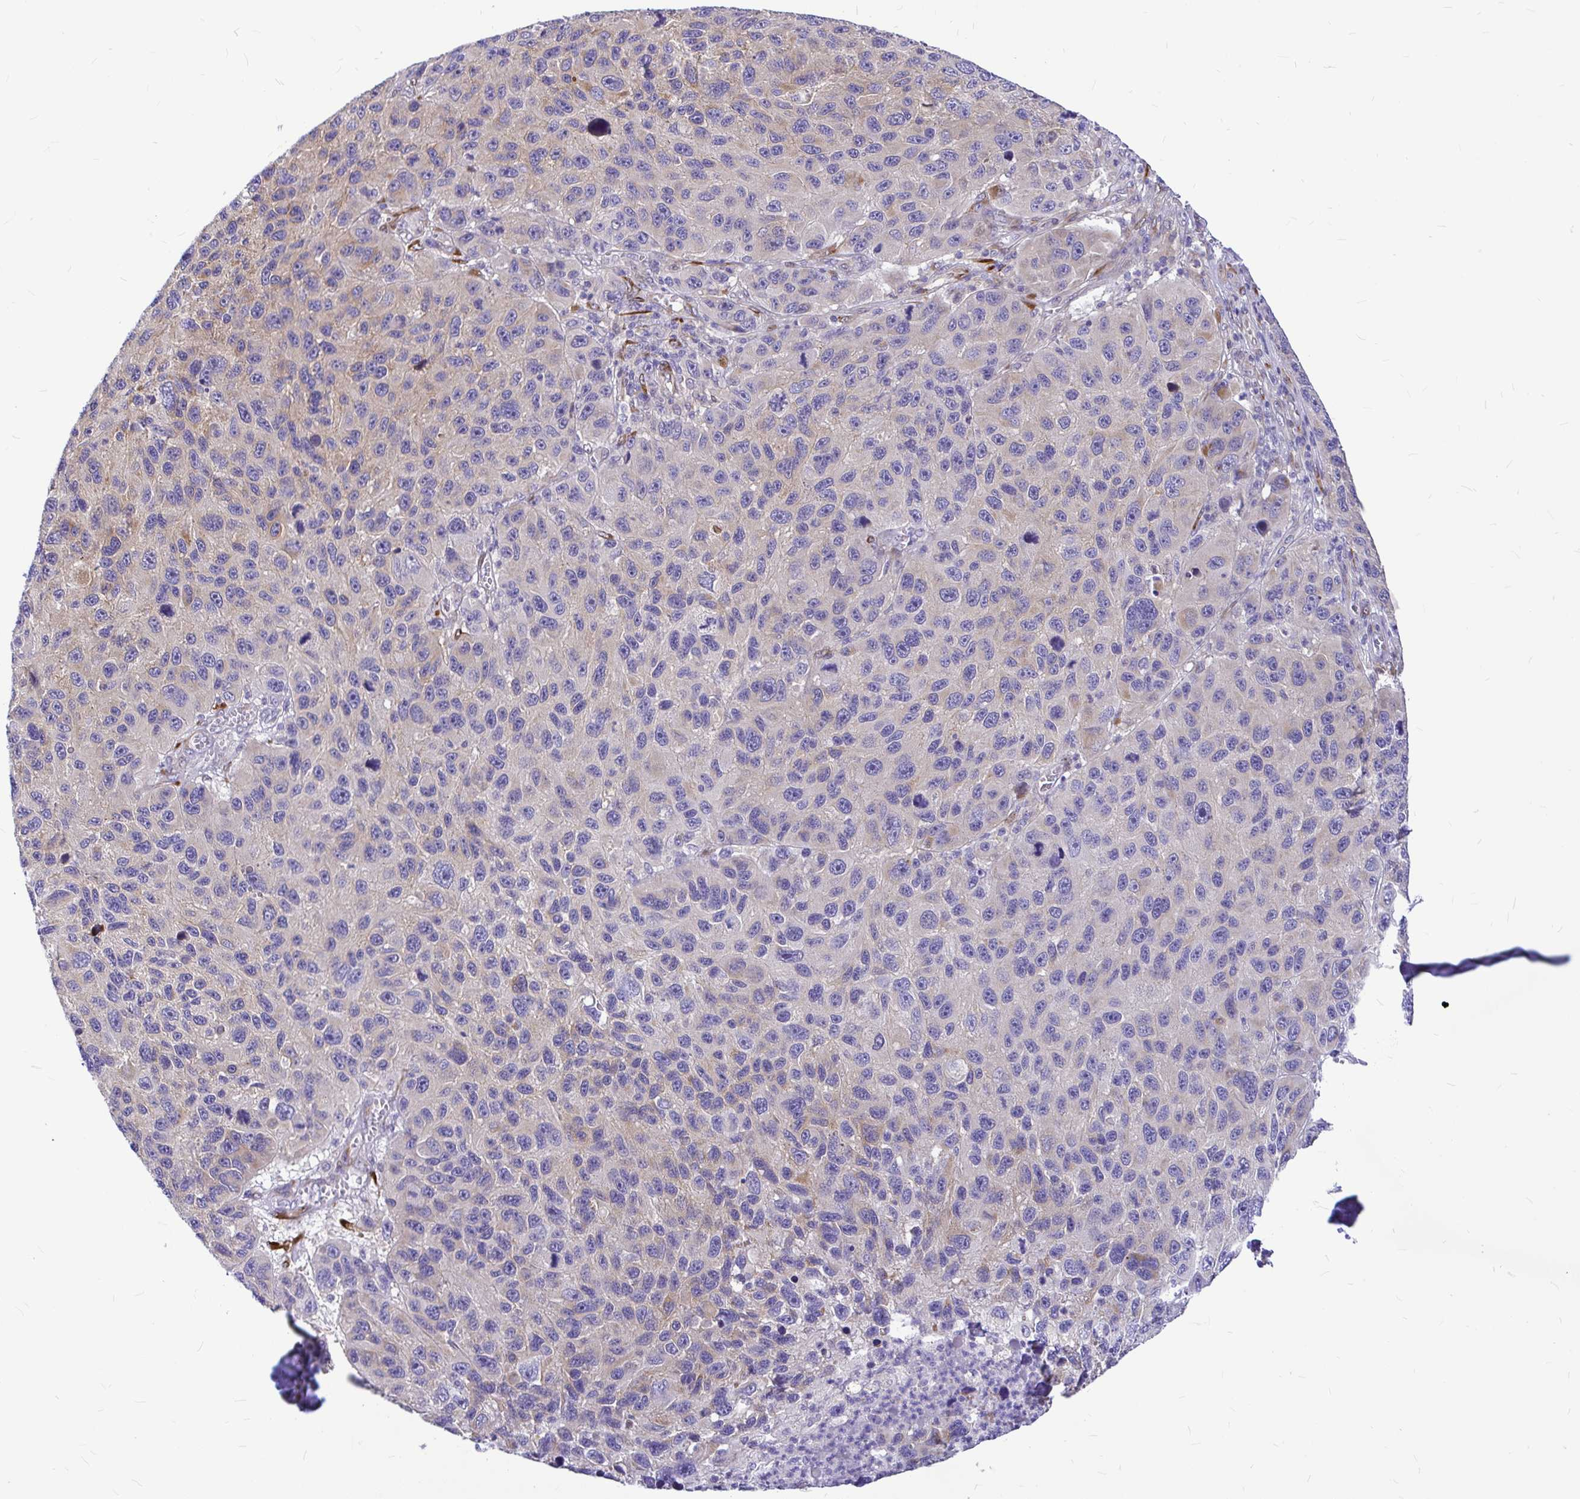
{"staining": {"intensity": "weak", "quantity": "<25%", "location": "cytoplasmic/membranous"}, "tissue": "melanoma", "cell_type": "Tumor cells", "image_type": "cancer", "snomed": [{"axis": "morphology", "description": "Malignant melanoma, NOS"}, {"axis": "topography", "description": "Skin"}], "caption": "Histopathology image shows no significant protein positivity in tumor cells of melanoma. The staining is performed using DAB brown chromogen with nuclei counter-stained in using hematoxylin.", "gene": "GABBR2", "patient": {"sex": "male", "age": 53}}